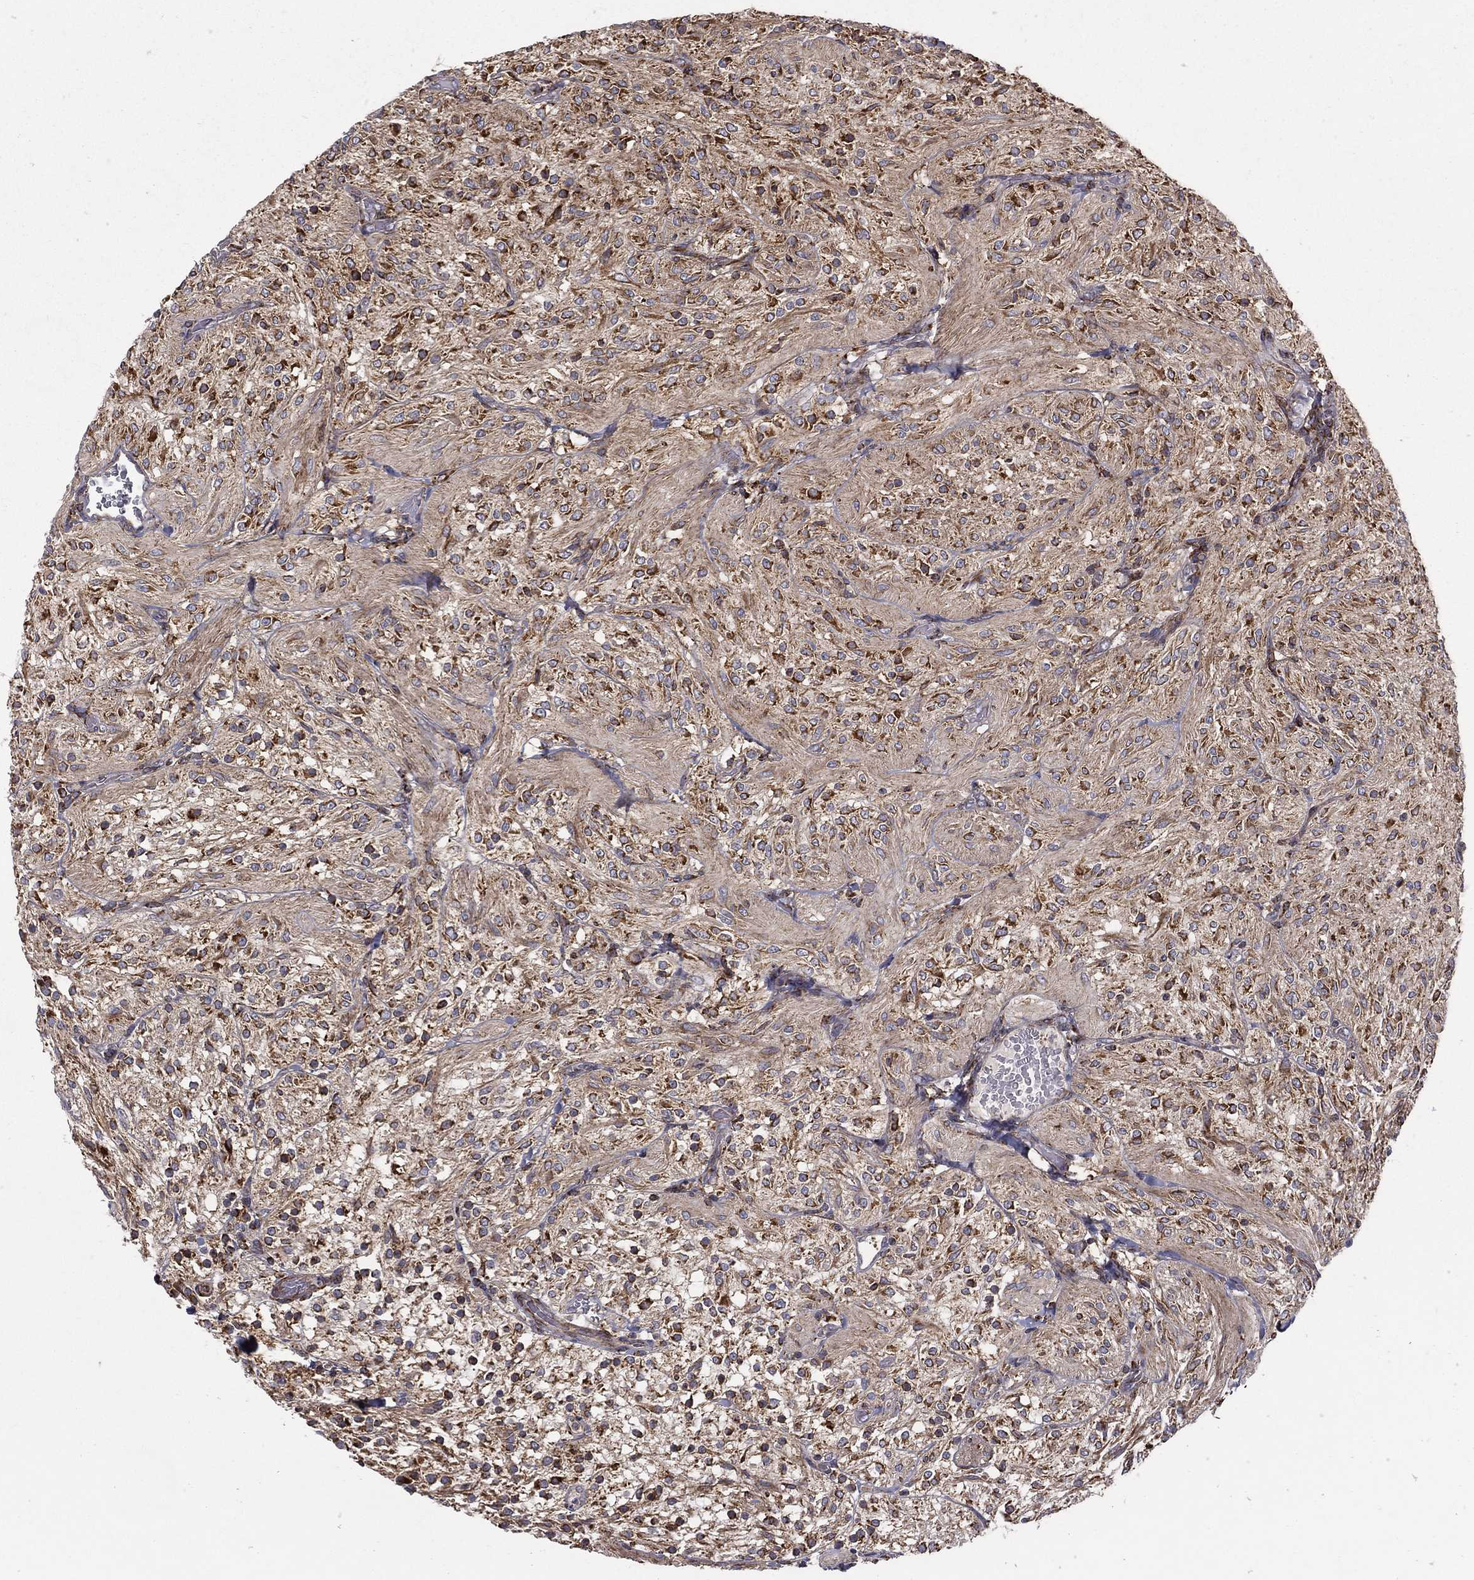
{"staining": {"intensity": "moderate", "quantity": ">75%", "location": "cytoplasmic/membranous"}, "tissue": "glioma", "cell_type": "Tumor cells", "image_type": "cancer", "snomed": [{"axis": "morphology", "description": "Glioma, malignant, Low grade"}, {"axis": "topography", "description": "Brain"}], "caption": "Human malignant low-grade glioma stained with a protein marker reveals moderate staining in tumor cells.", "gene": "MT-CYB", "patient": {"sex": "male", "age": 3}}